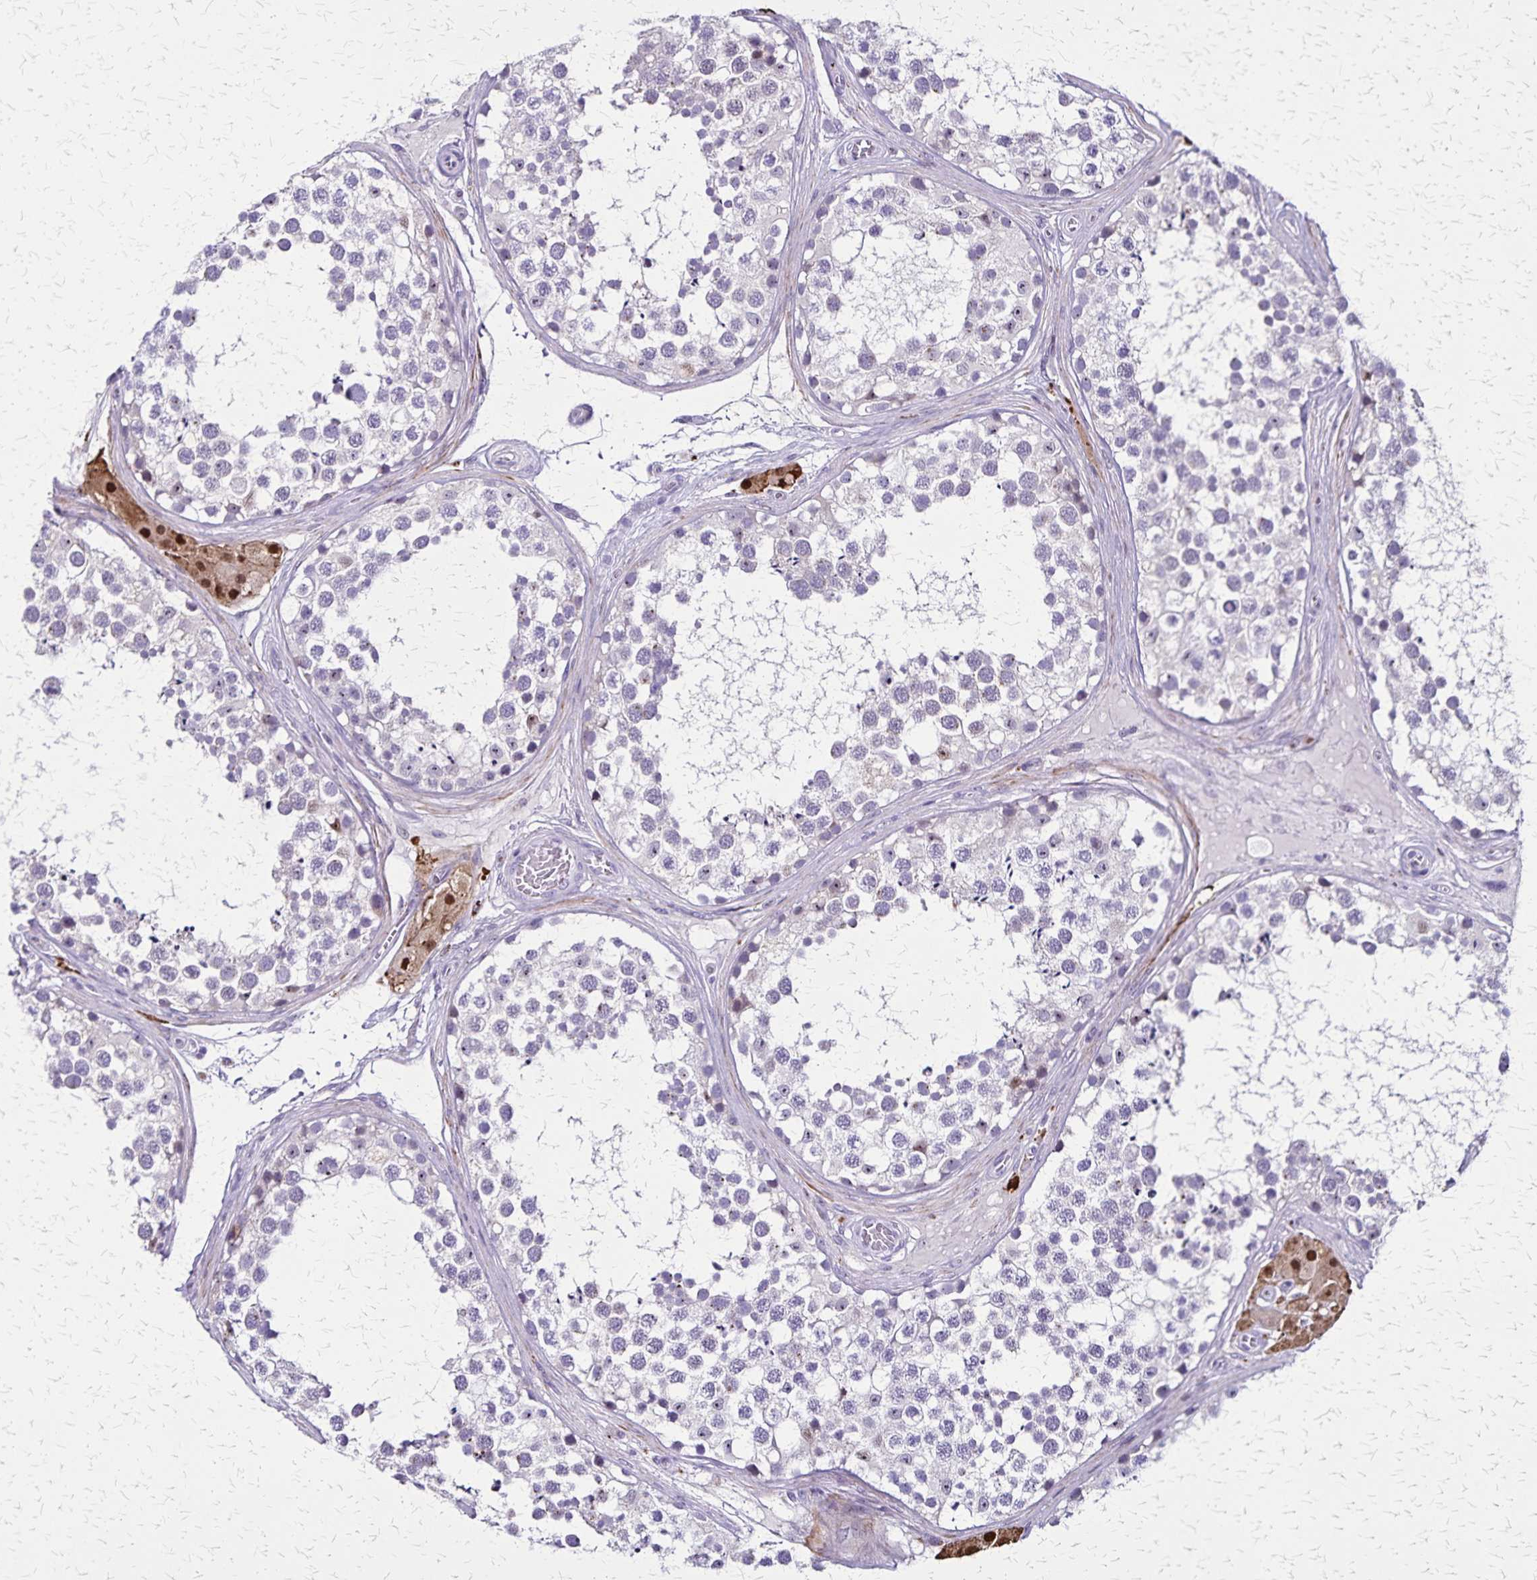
{"staining": {"intensity": "negative", "quantity": "none", "location": "none"}, "tissue": "testis", "cell_type": "Cells in seminiferous ducts", "image_type": "normal", "snomed": [{"axis": "morphology", "description": "Normal tissue, NOS"}, {"axis": "morphology", "description": "Seminoma, NOS"}, {"axis": "topography", "description": "Testis"}], "caption": "The immunohistochemistry (IHC) histopathology image has no significant staining in cells in seminiferous ducts of testis.", "gene": "OR51B5", "patient": {"sex": "male", "age": 65}}